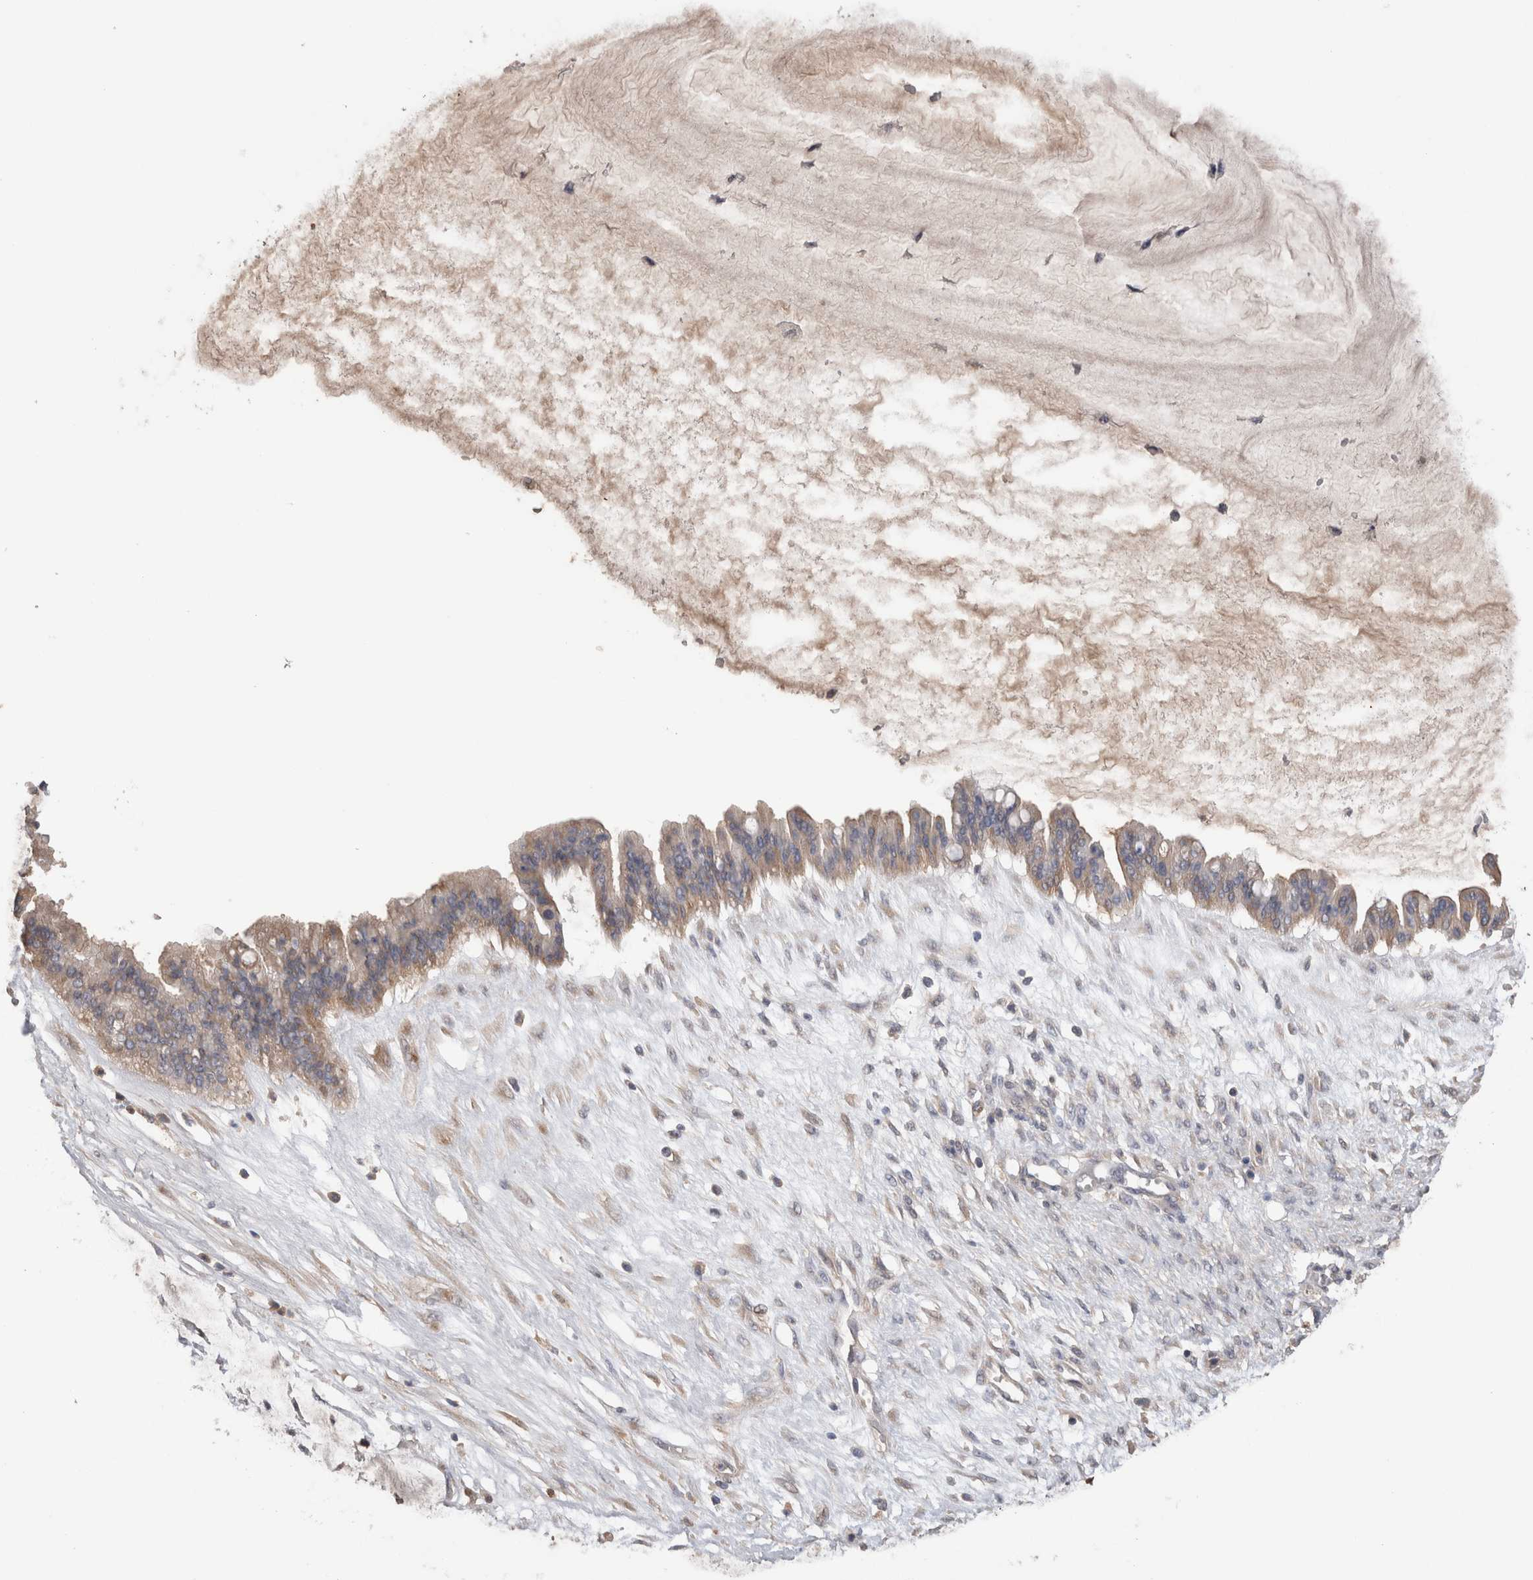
{"staining": {"intensity": "weak", "quantity": "25%-75%", "location": "cytoplasmic/membranous"}, "tissue": "ovarian cancer", "cell_type": "Tumor cells", "image_type": "cancer", "snomed": [{"axis": "morphology", "description": "Cystadenocarcinoma, mucinous, NOS"}, {"axis": "topography", "description": "Ovary"}], "caption": "This photomicrograph displays IHC staining of human ovarian cancer, with low weak cytoplasmic/membranous staining in approximately 25%-75% of tumor cells.", "gene": "PPP3CC", "patient": {"sex": "female", "age": 73}}